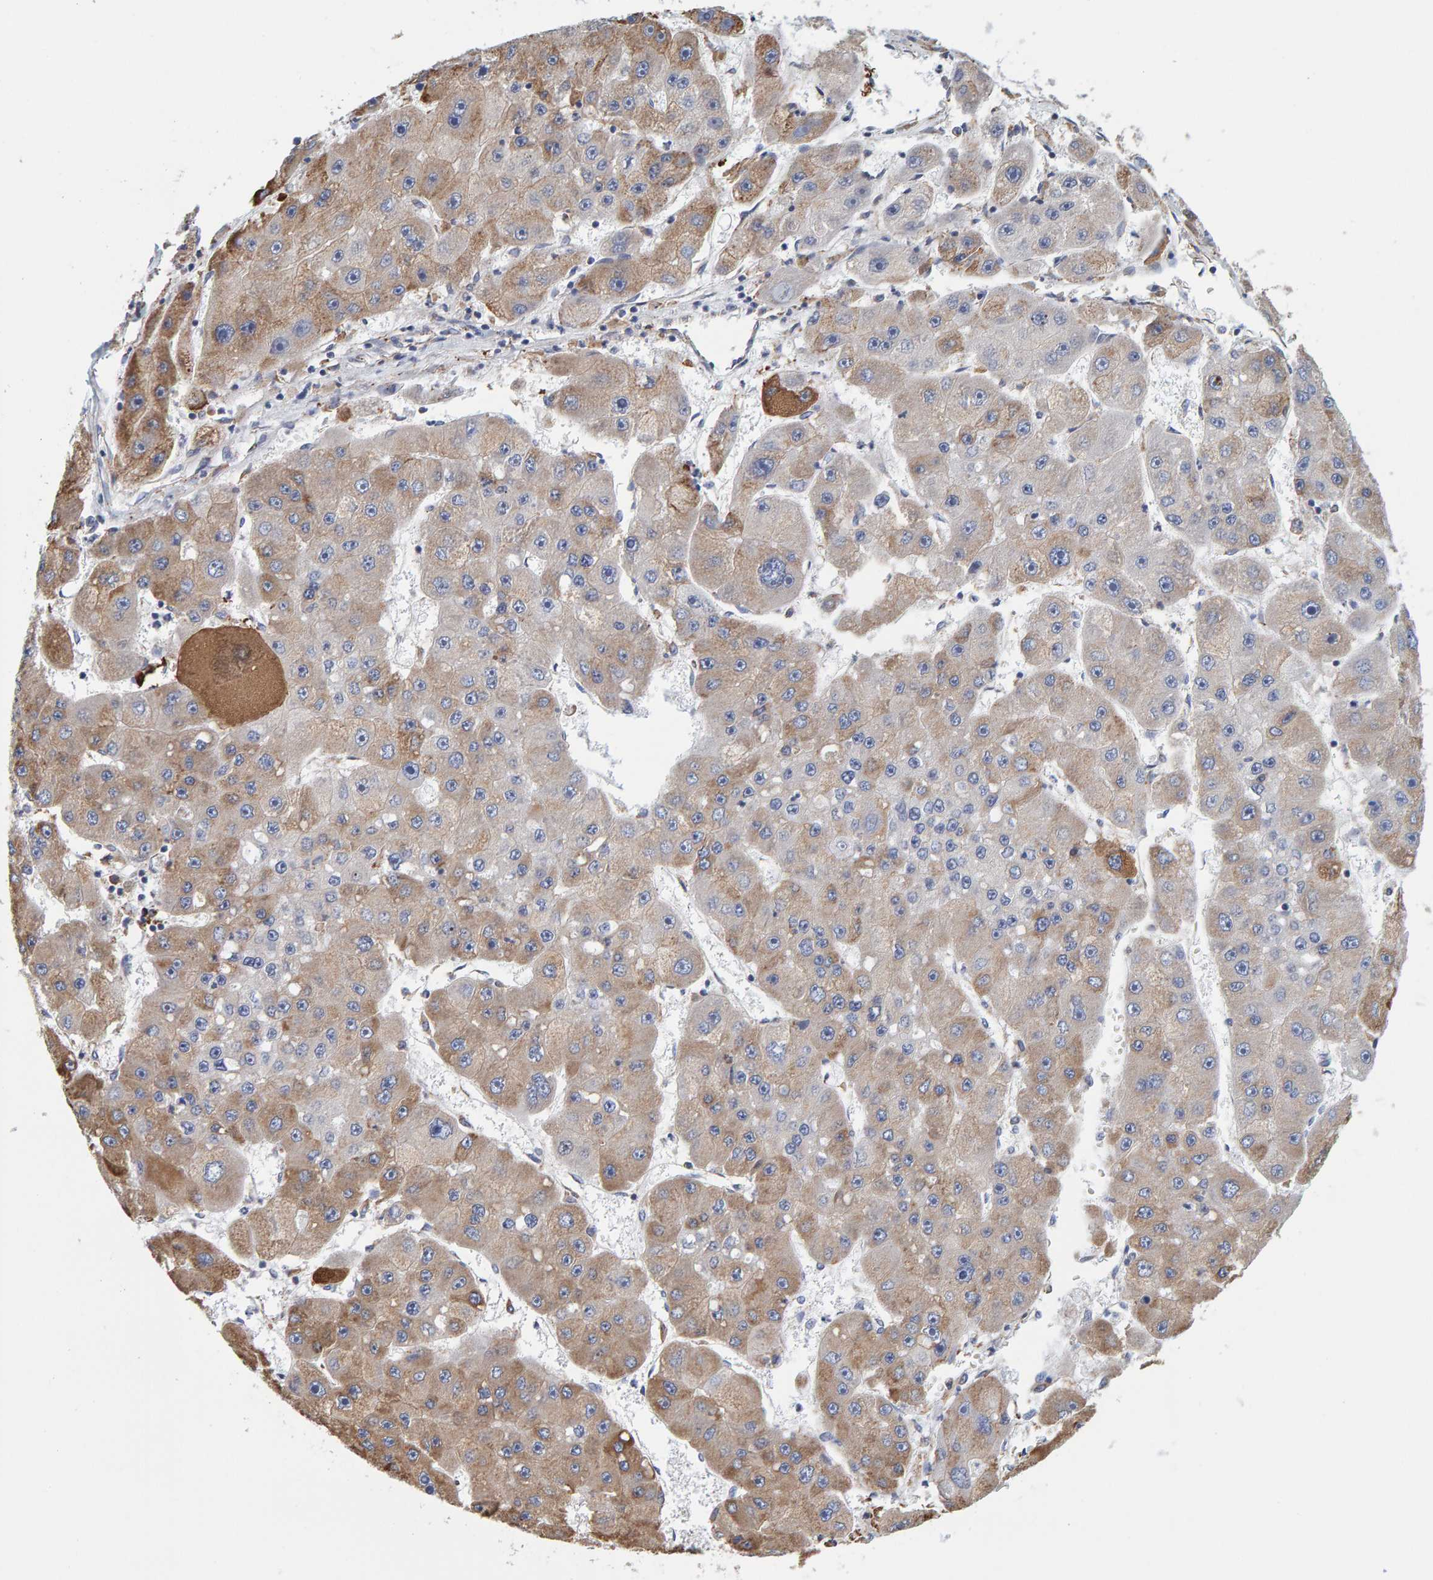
{"staining": {"intensity": "moderate", "quantity": "25%-75%", "location": "cytoplasmic/membranous"}, "tissue": "liver cancer", "cell_type": "Tumor cells", "image_type": "cancer", "snomed": [{"axis": "morphology", "description": "Carcinoma, Hepatocellular, NOS"}, {"axis": "topography", "description": "Liver"}], "caption": "The histopathology image demonstrates a brown stain indicating the presence of a protein in the cytoplasmic/membranous of tumor cells in liver hepatocellular carcinoma.", "gene": "SGPL1", "patient": {"sex": "female", "age": 61}}